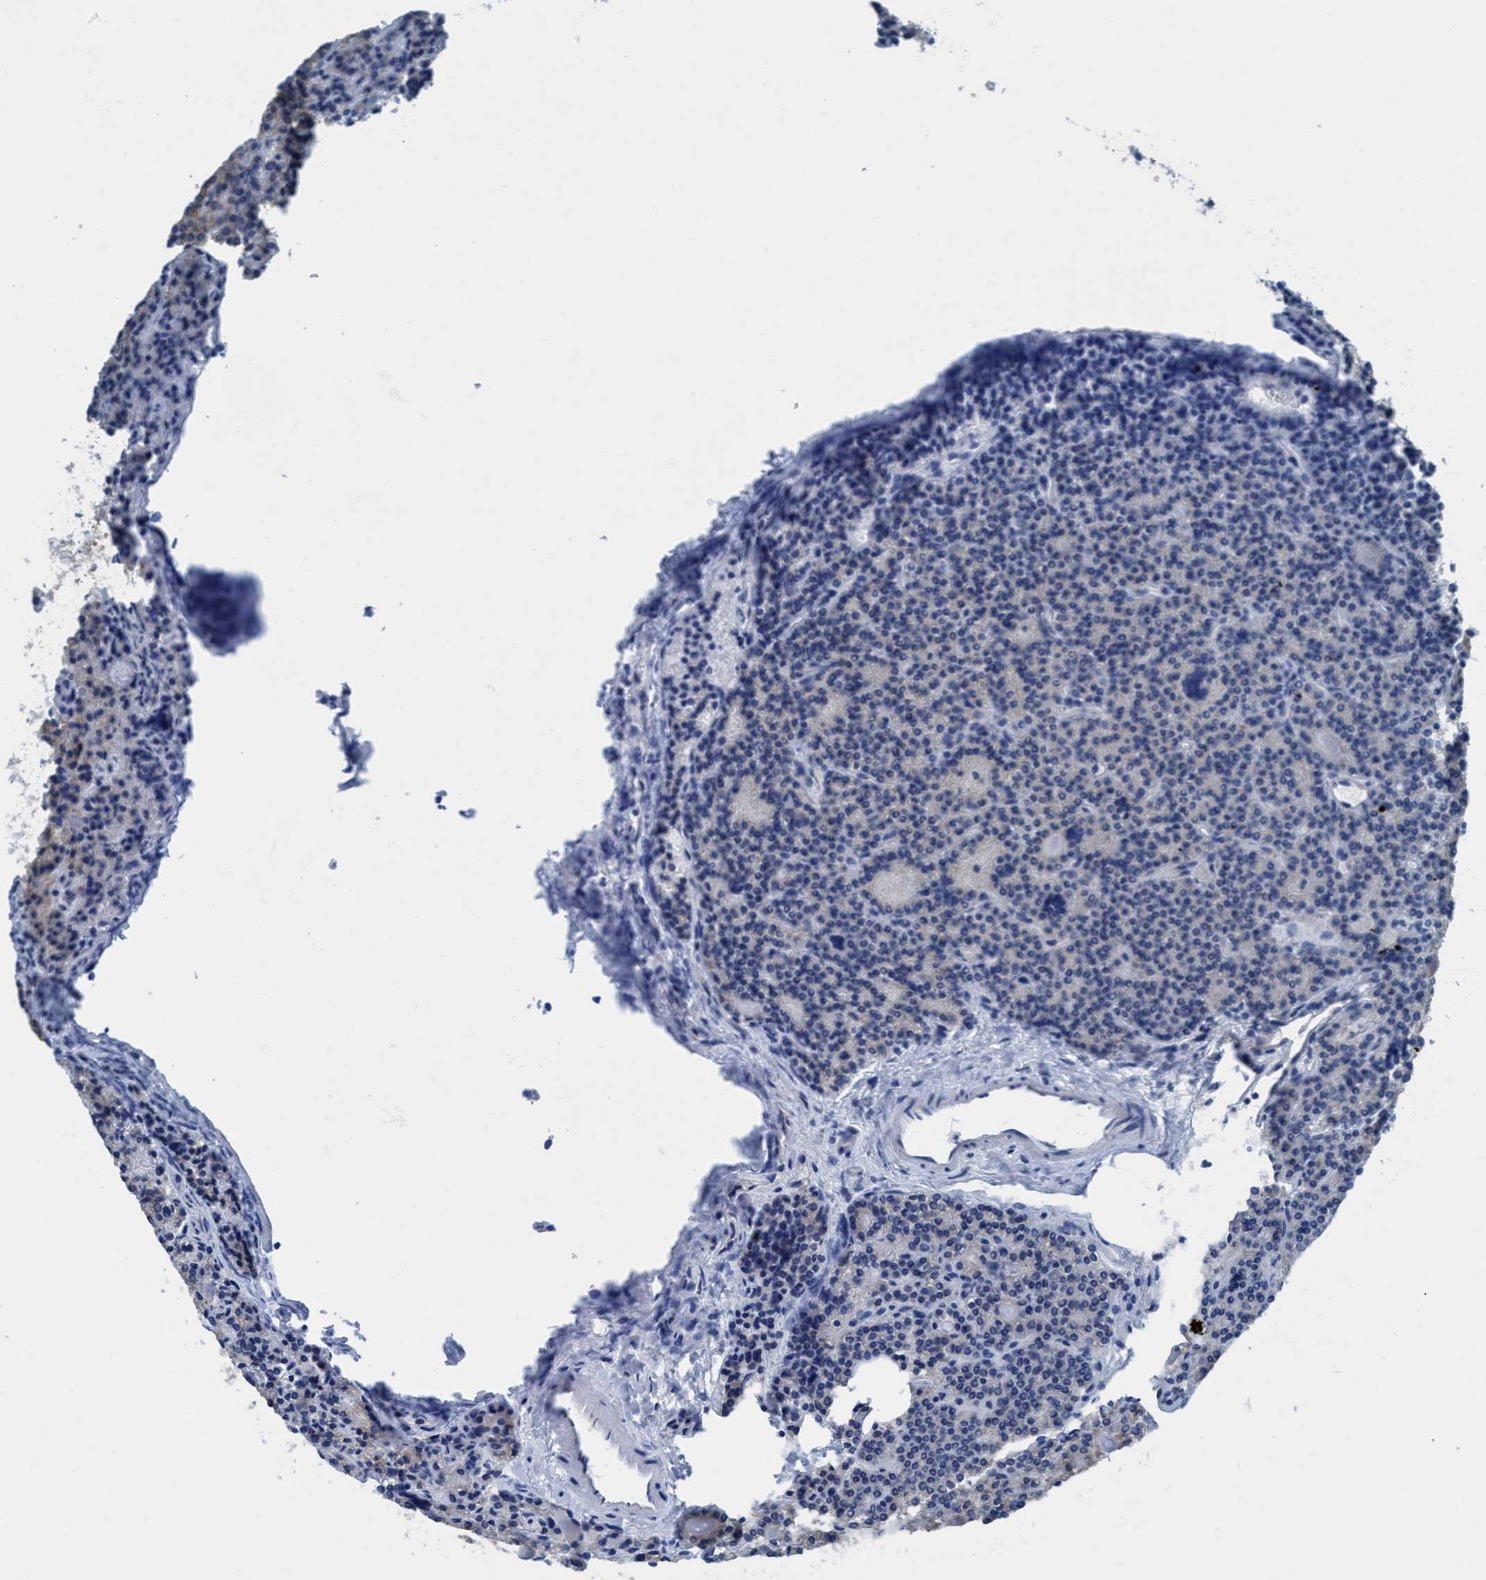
{"staining": {"intensity": "moderate", "quantity": ">75%", "location": "cytoplasmic/membranous"}, "tissue": "parathyroid gland", "cell_type": "Glandular cells", "image_type": "normal", "snomed": [{"axis": "morphology", "description": "Normal tissue, NOS"}, {"axis": "morphology", "description": "Adenoma, NOS"}, {"axis": "topography", "description": "Parathyroid gland"}], "caption": "High-power microscopy captured an immunohistochemistry histopathology image of normal parathyroid gland, revealing moderate cytoplasmic/membranous positivity in approximately >75% of glandular cells.", "gene": "NMT1", "patient": {"sex": "female", "age": 57}}